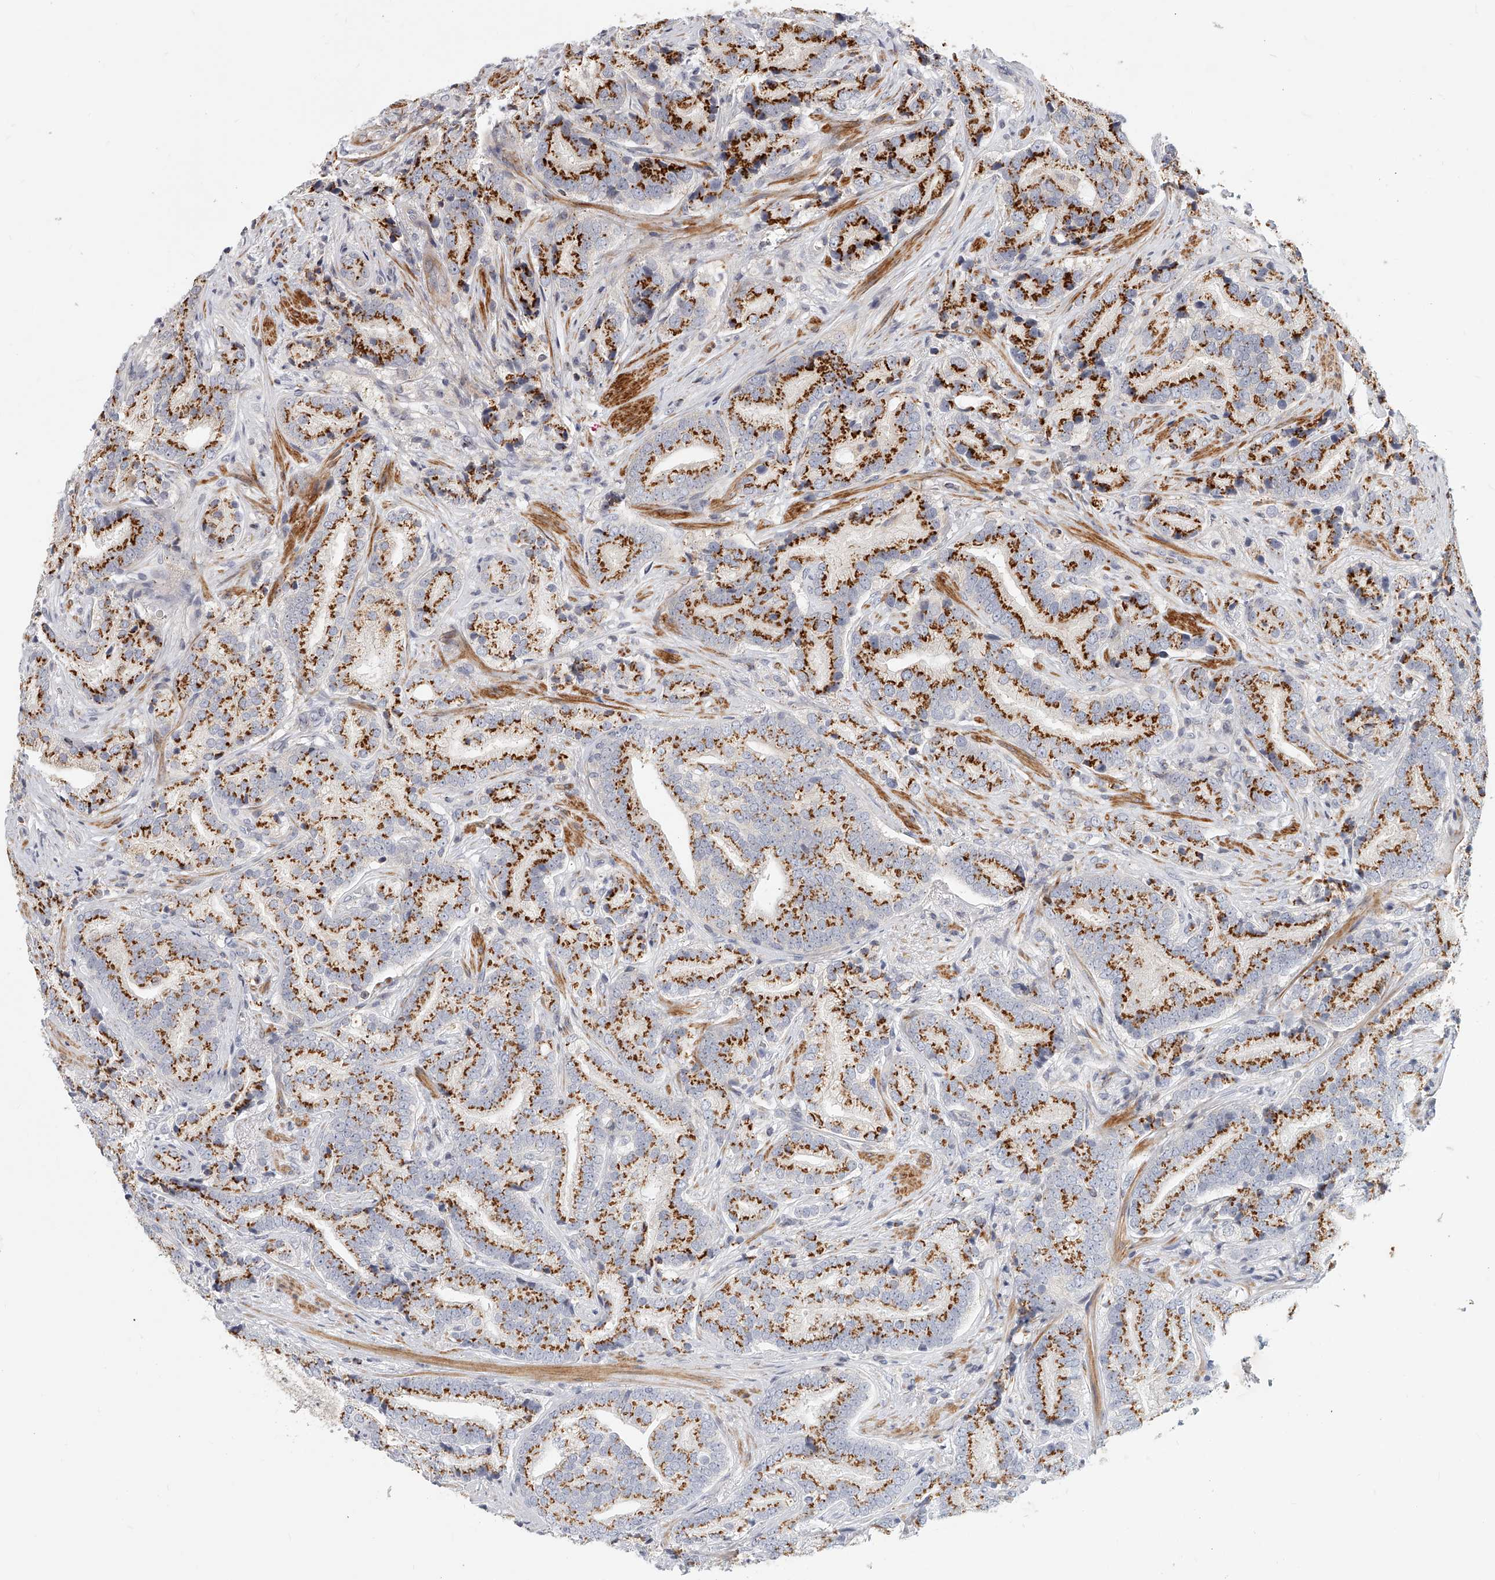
{"staining": {"intensity": "strong", "quantity": "25%-75%", "location": "cytoplasmic/membranous"}, "tissue": "prostate cancer", "cell_type": "Tumor cells", "image_type": "cancer", "snomed": [{"axis": "morphology", "description": "Adenocarcinoma, High grade"}, {"axis": "topography", "description": "Prostate"}], "caption": "Protein expression analysis of prostate cancer (high-grade adenocarcinoma) demonstrates strong cytoplasmic/membranous positivity in about 25%-75% of tumor cells.", "gene": "SLC37A1", "patient": {"sex": "male", "age": 57}}